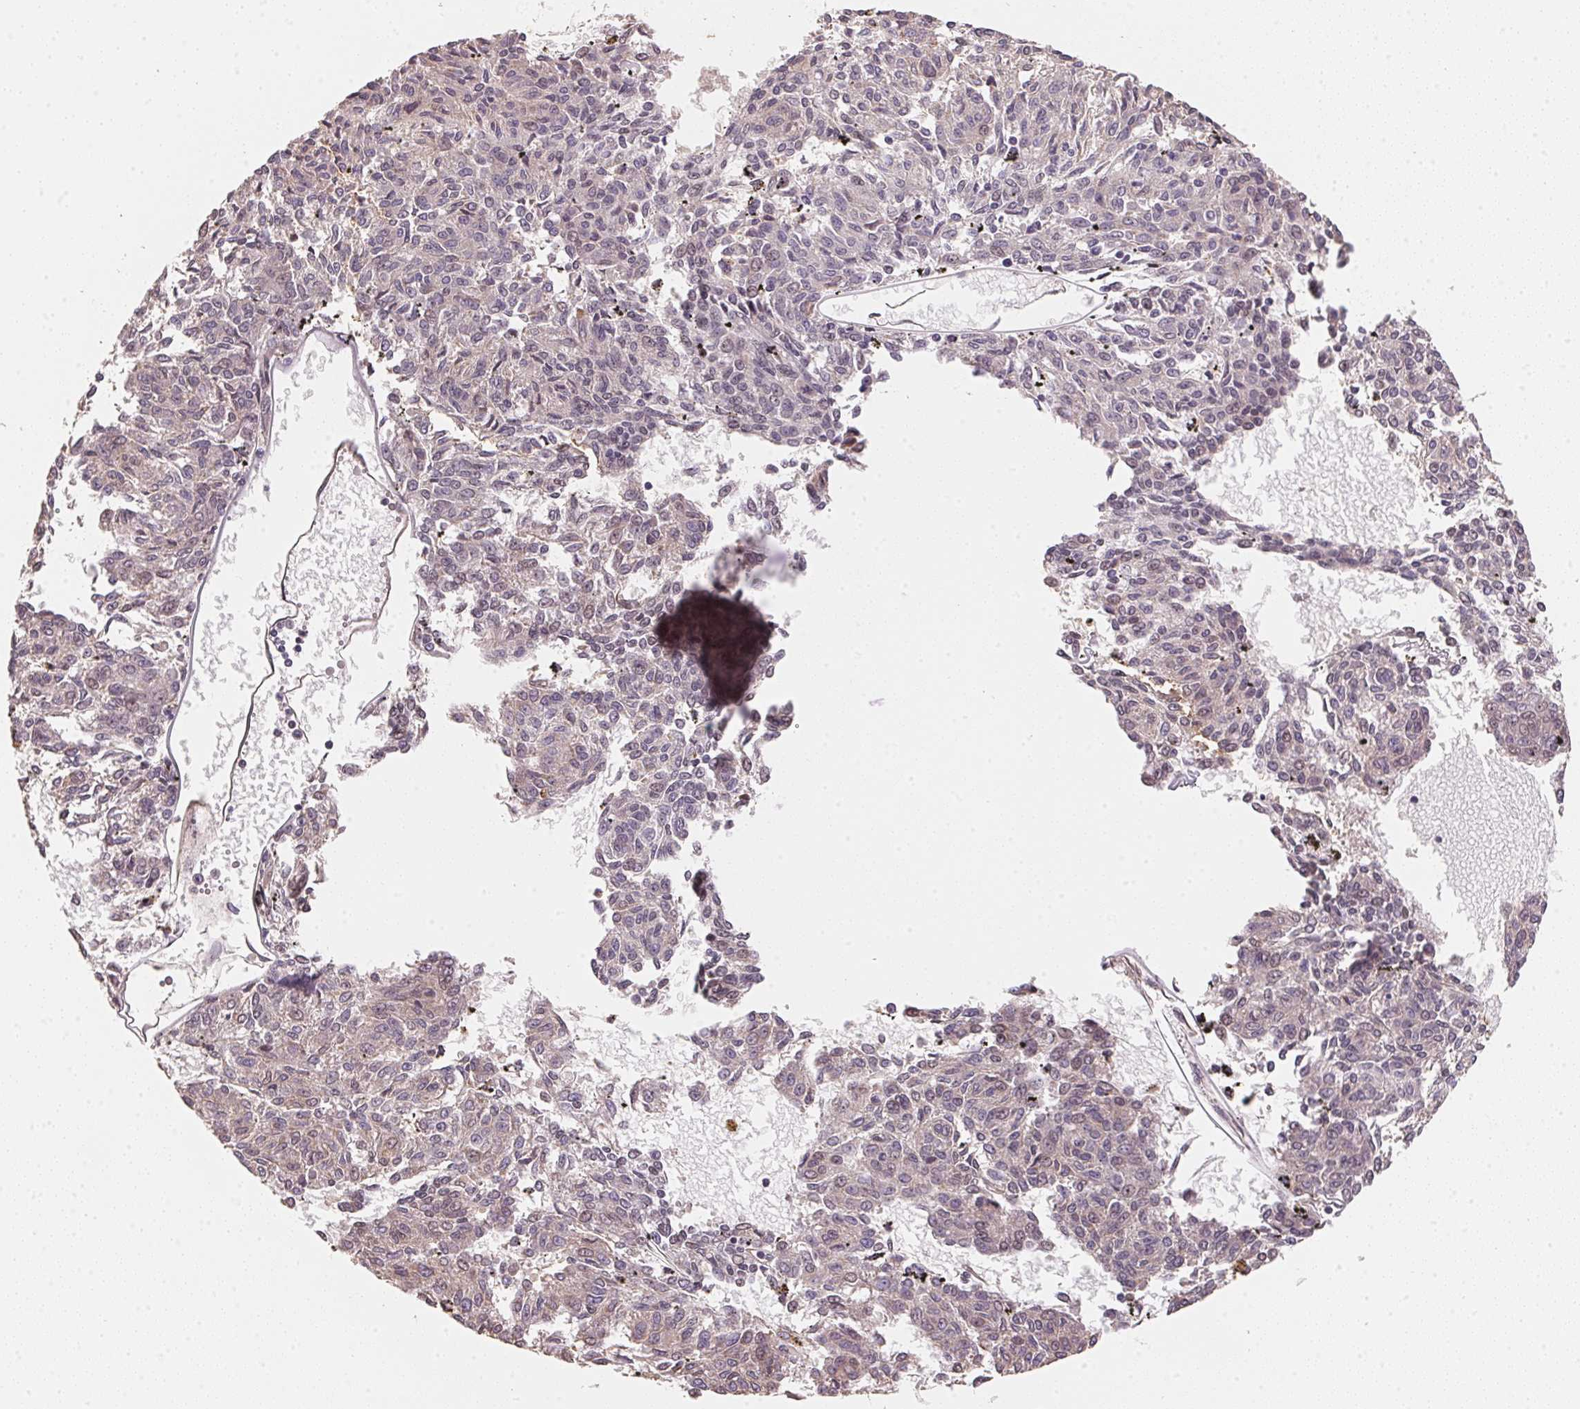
{"staining": {"intensity": "negative", "quantity": "none", "location": "none"}, "tissue": "melanoma", "cell_type": "Tumor cells", "image_type": "cancer", "snomed": [{"axis": "morphology", "description": "Malignant melanoma, NOS"}, {"axis": "topography", "description": "Skin"}], "caption": "Melanoma was stained to show a protein in brown. There is no significant positivity in tumor cells.", "gene": "TMEM222", "patient": {"sex": "female", "age": 72}}